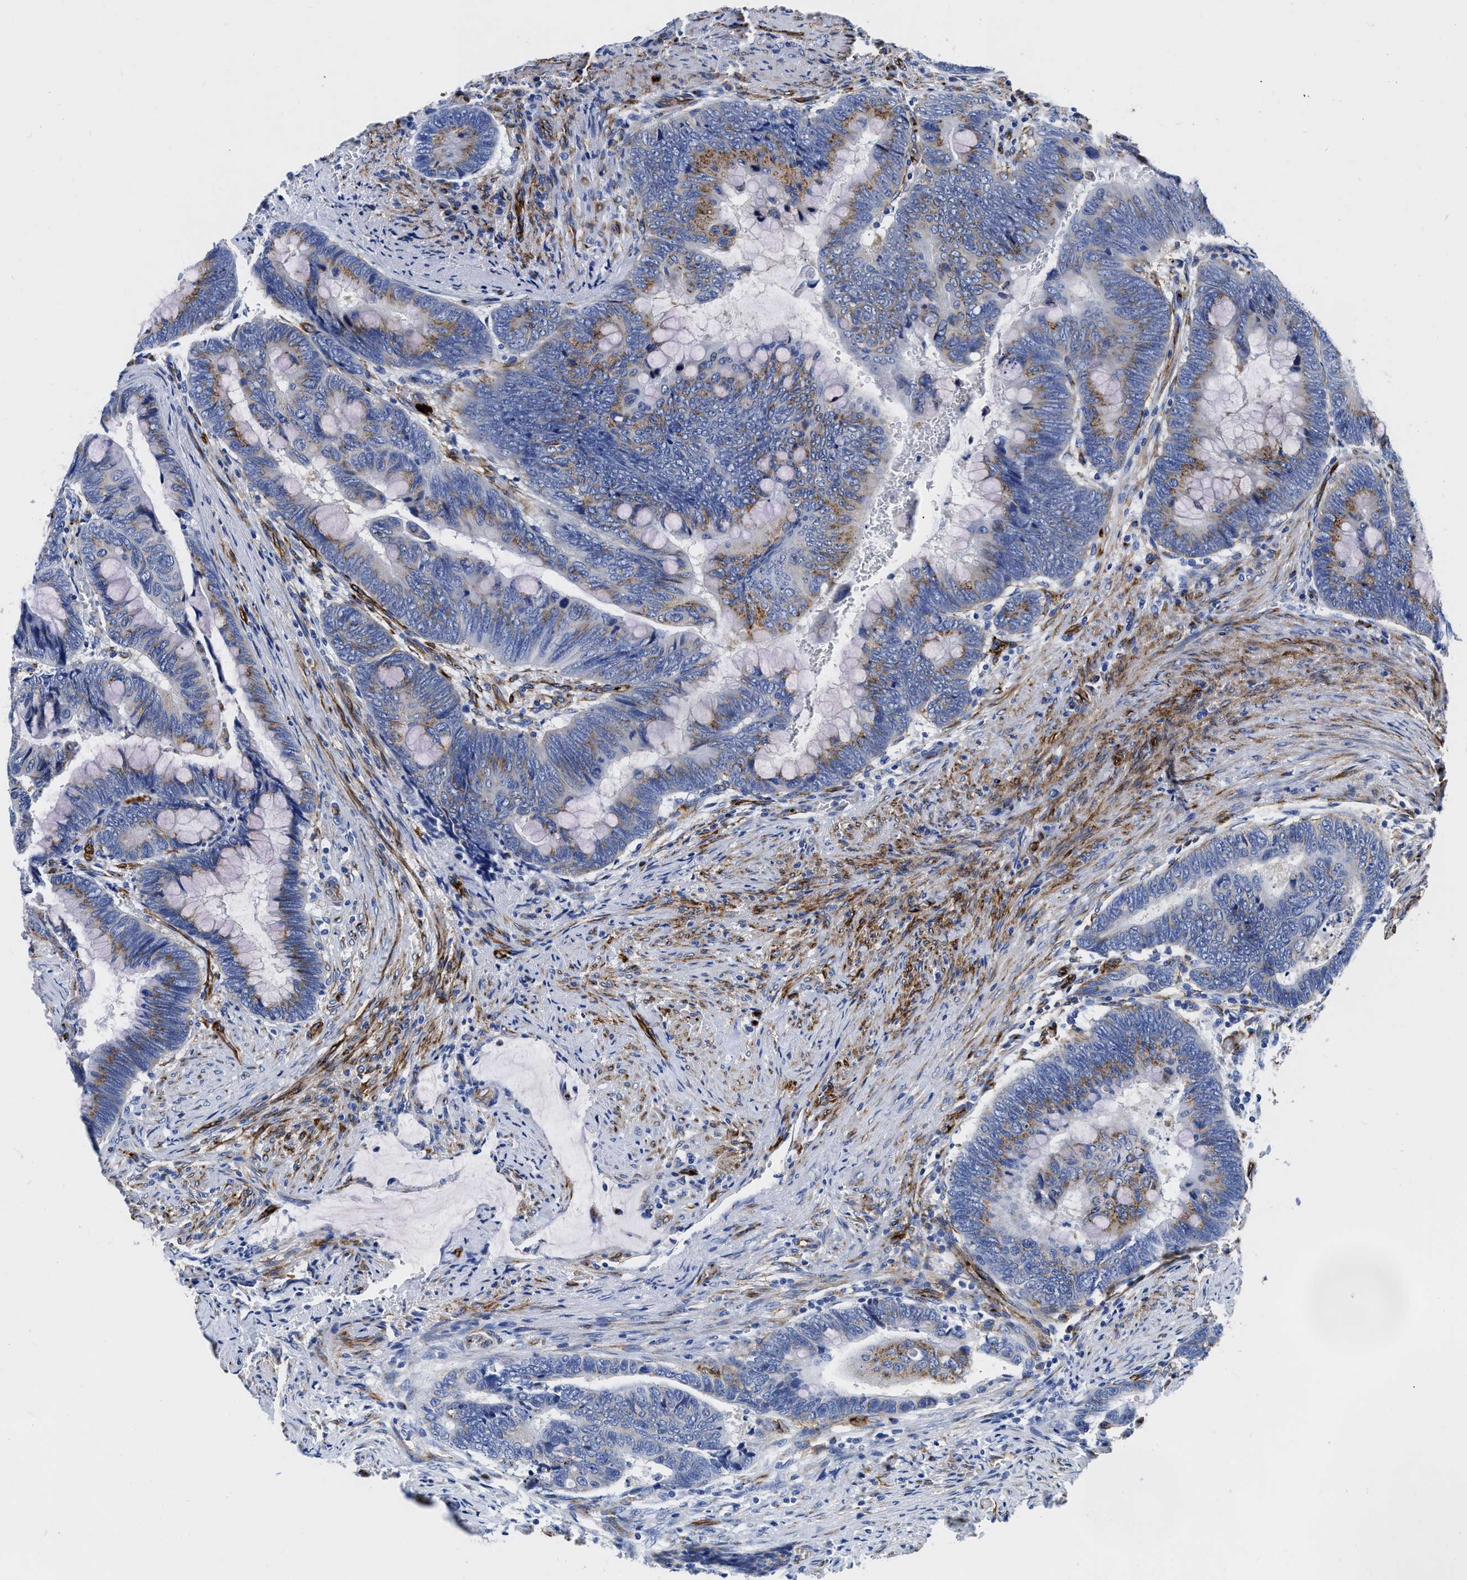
{"staining": {"intensity": "moderate", "quantity": "<25%", "location": "cytoplasmic/membranous"}, "tissue": "colorectal cancer", "cell_type": "Tumor cells", "image_type": "cancer", "snomed": [{"axis": "morphology", "description": "Normal tissue, NOS"}, {"axis": "morphology", "description": "Adenocarcinoma, NOS"}, {"axis": "topography", "description": "Rectum"}, {"axis": "topography", "description": "Peripheral nerve tissue"}], "caption": "Colorectal cancer stained for a protein demonstrates moderate cytoplasmic/membranous positivity in tumor cells.", "gene": "TVP23B", "patient": {"sex": "male", "age": 92}}